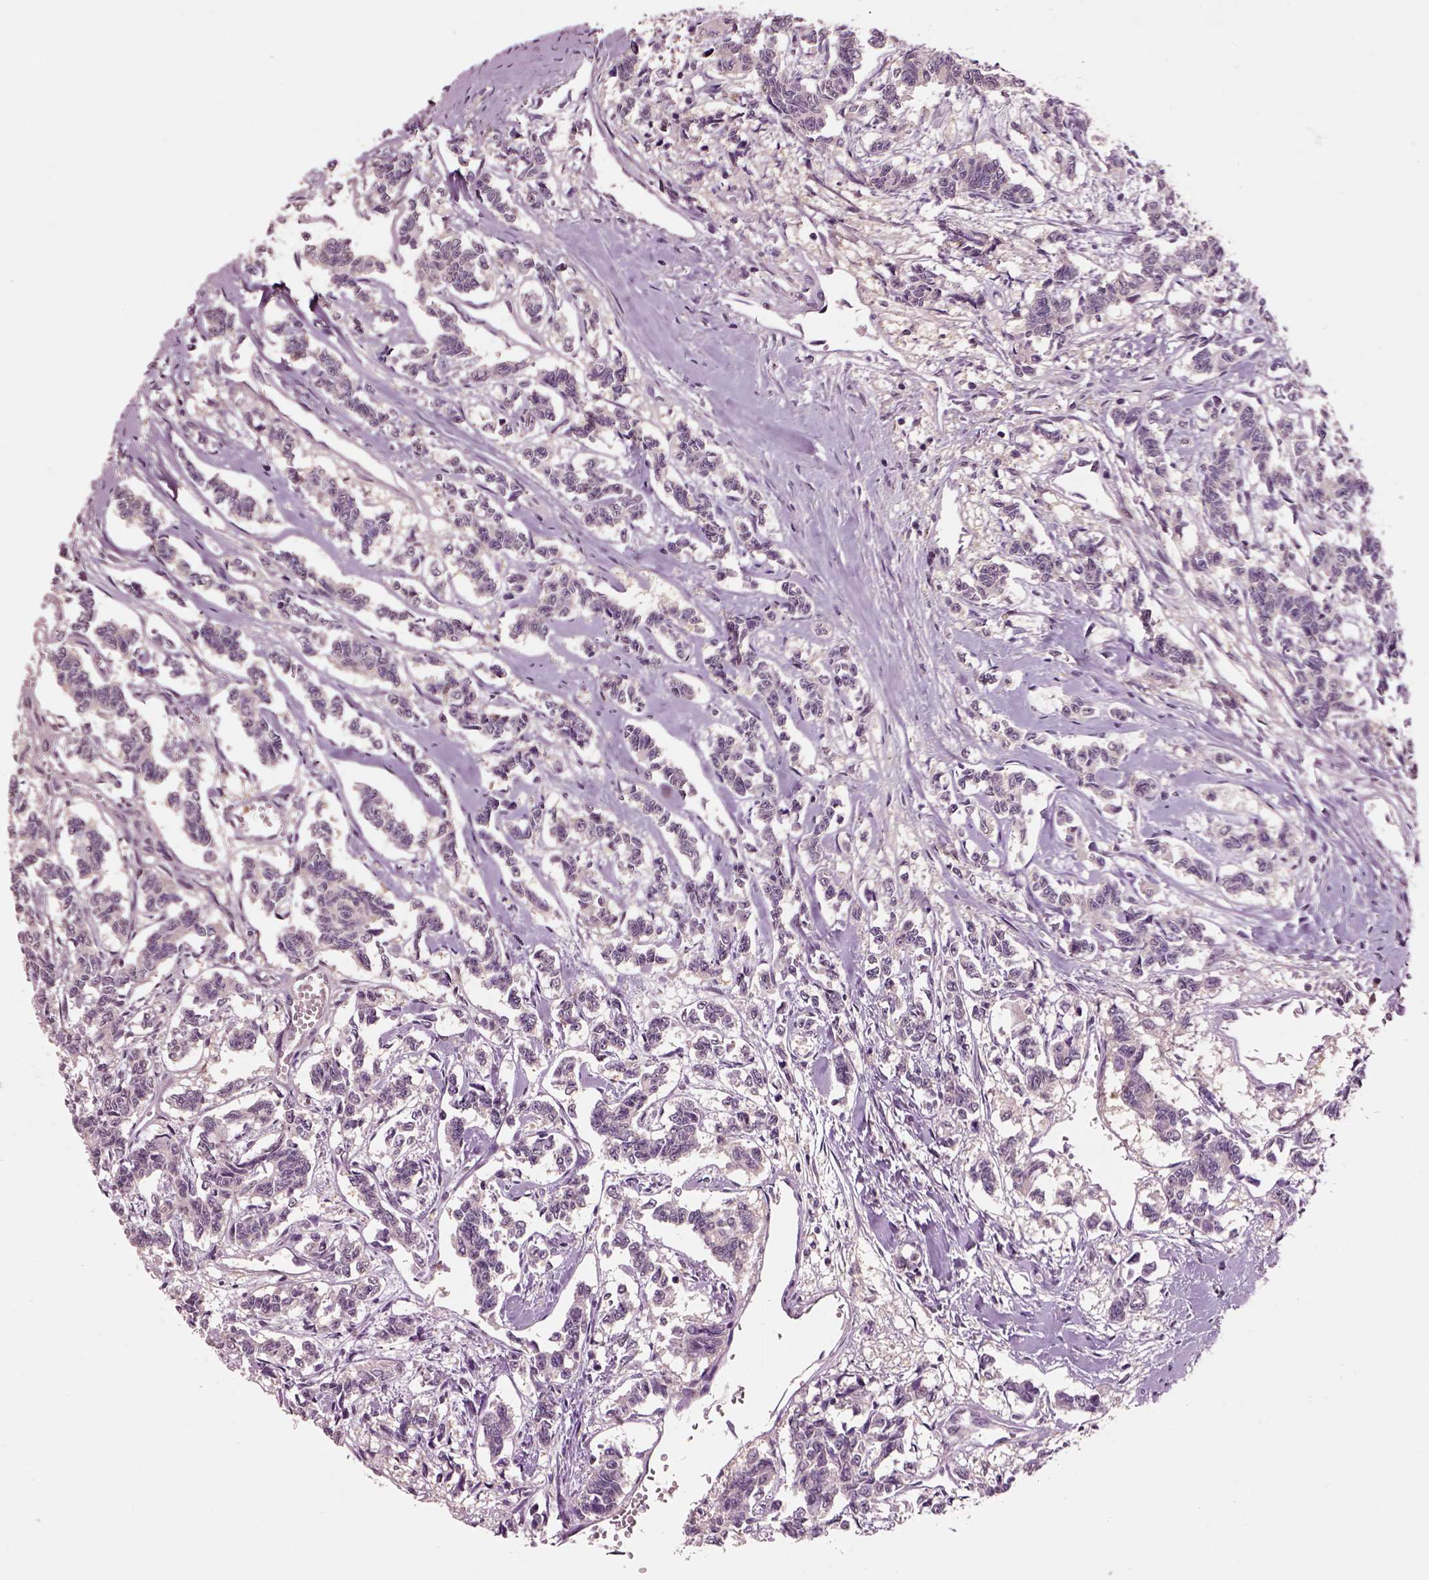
{"staining": {"intensity": "negative", "quantity": "none", "location": "none"}, "tissue": "carcinoid", "cell_type": "Tumor cells", "image_type": "cancer", "snomed": [{"axis": "morphology", "description": "Carcinoid, malignant, NOS"}, {"axis": "topography", "description": "Kidney"}], "caption": "This is an immunohistochemistry (IHC) photomicrograph of human carcinoid. There is no positivity in tumor cells.", "gene": "MDP1", "patient": {"sex": "female", "age": 41}}